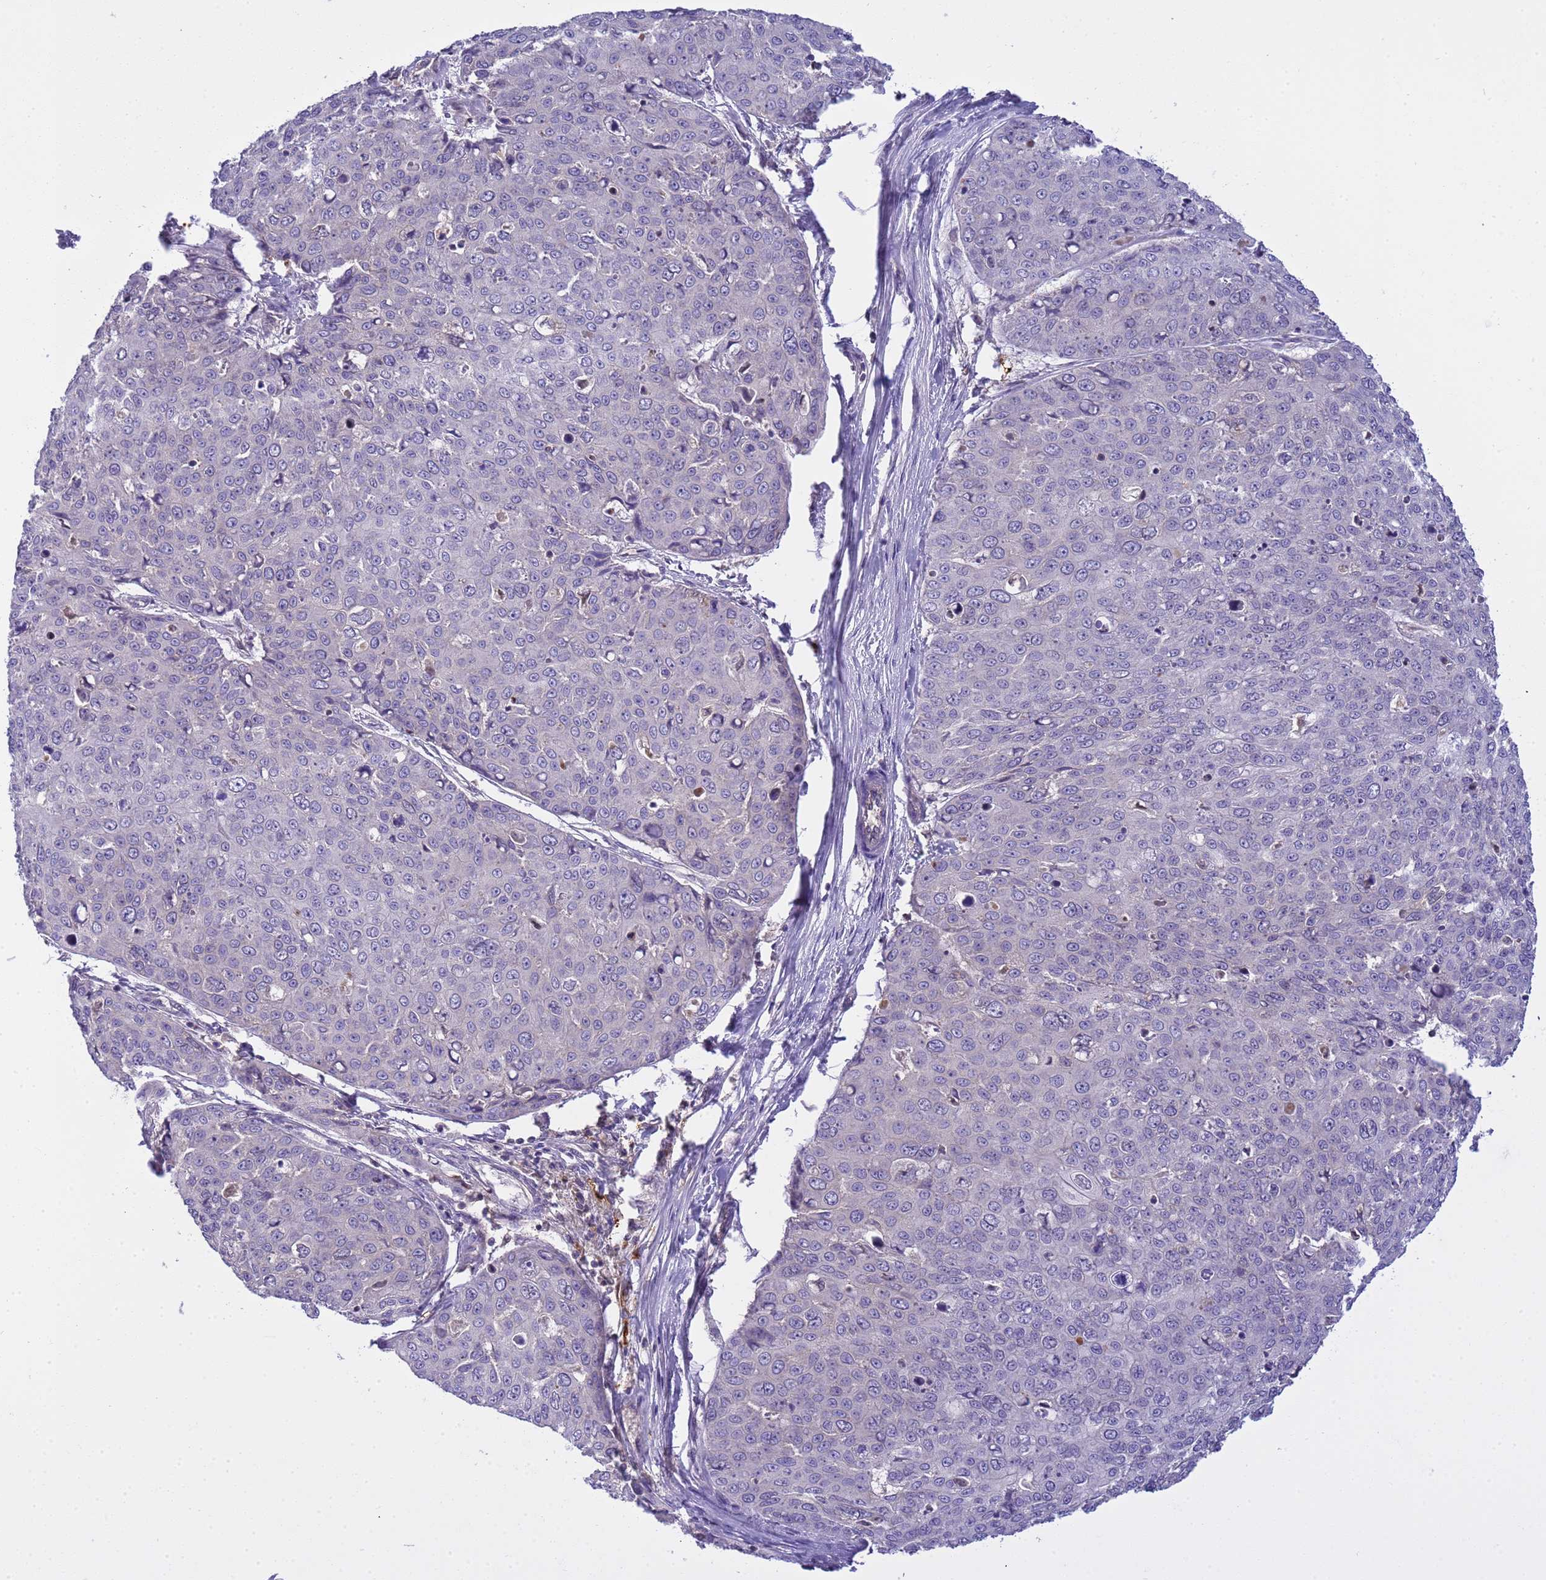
{"staining": {"intensity": "negative", "quantity": "none", "location": "none"}, "tissue": "skin cancer", "cell_type": "Tumor cells", "image_type": "cancer", "snomed": [{"axis": "morphology", "description": "Squamous cell carcinoma, NOS"}, {"axis": "topography", "description": "Skin"}], "caption": "A histopathology image of squamous cell carcinoma (skin) stained for a protein displays no brown staining in tumor cells. (DAB (3,3'-diaminobenzidine) IHC with hematoxylin counter stain).", "gene": "PLCXD3", "patient": {"sex": "male", "age": 71}}